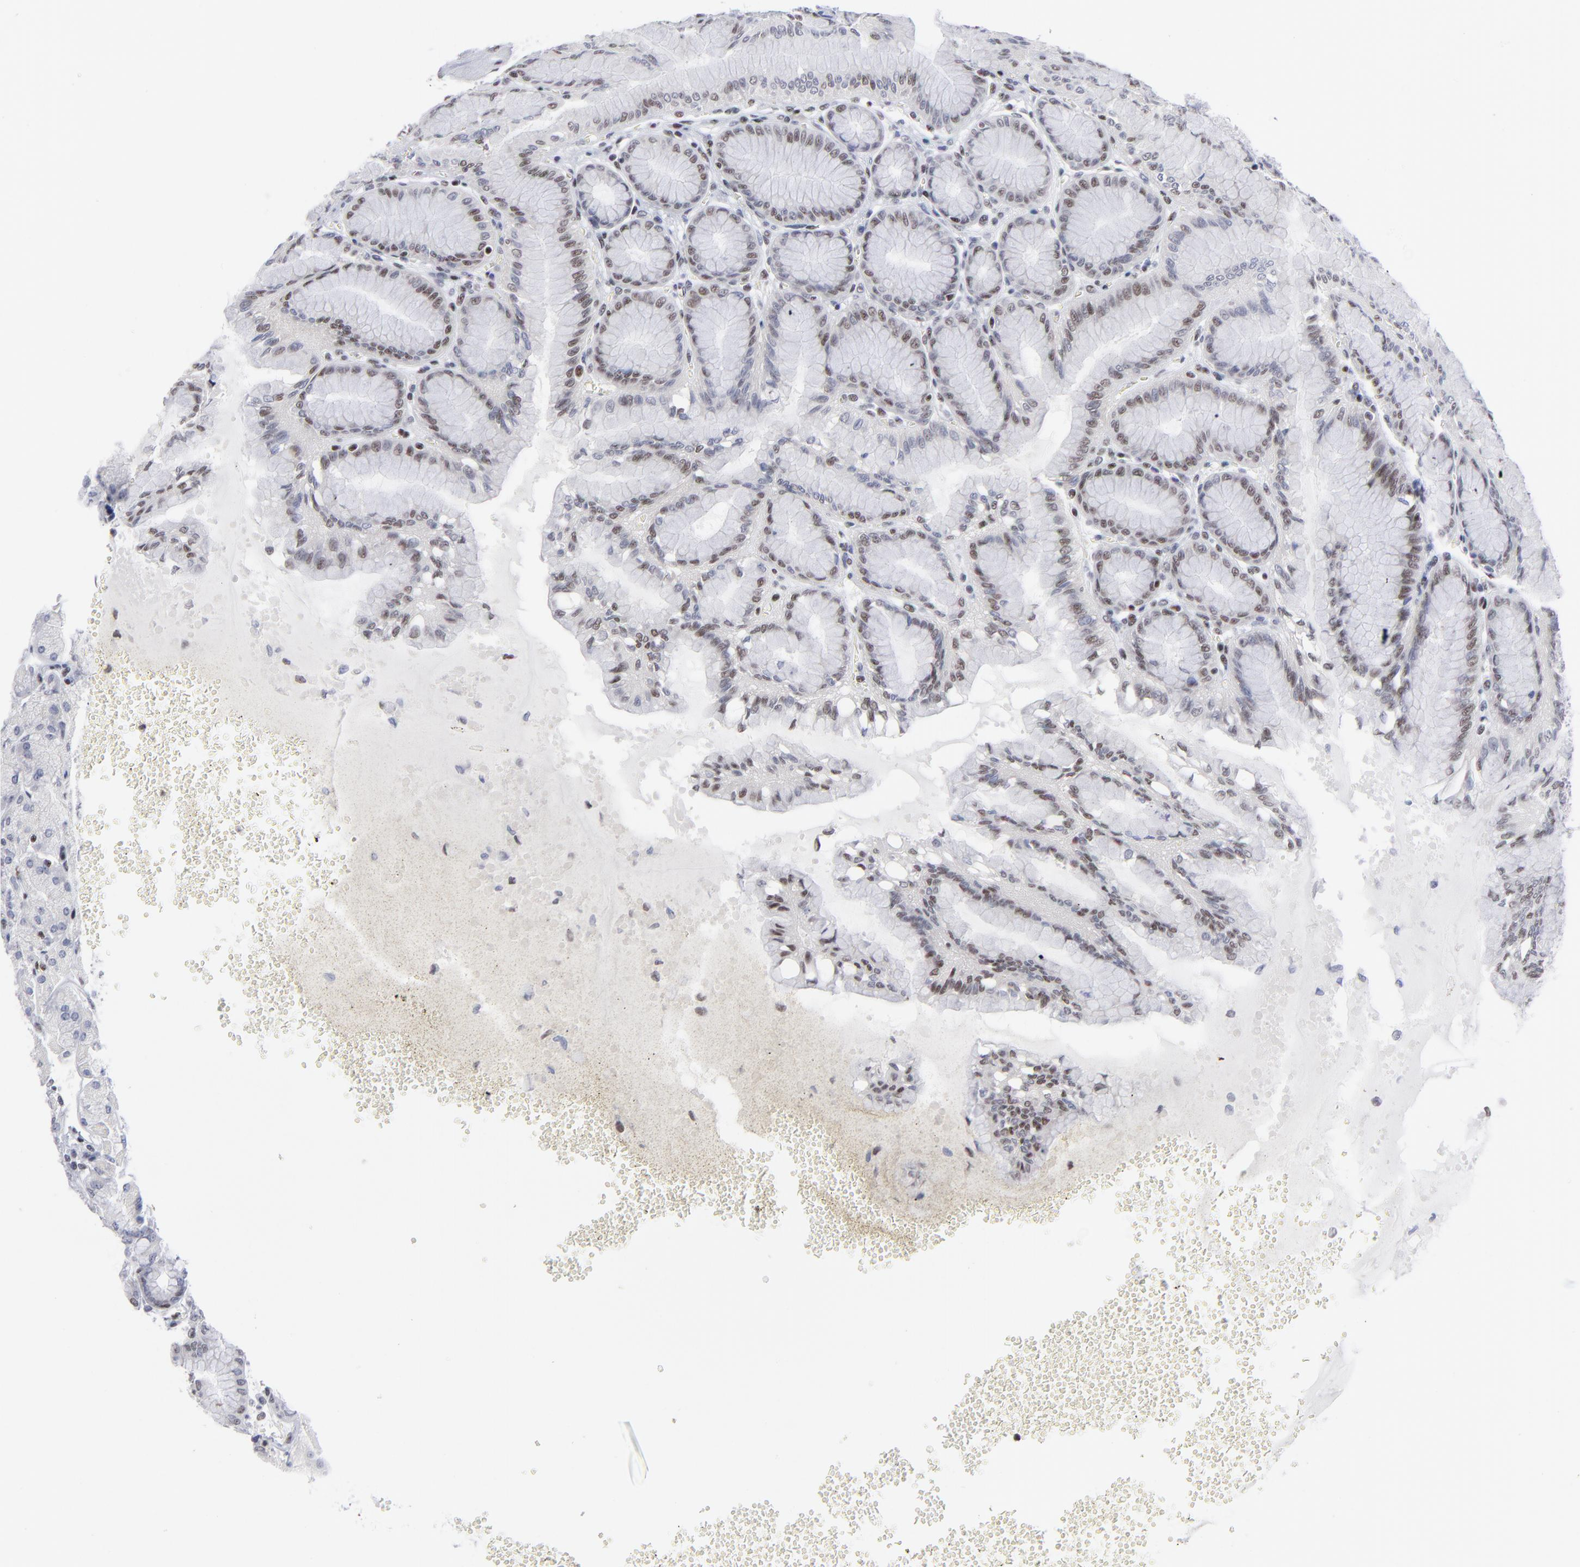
{"staining": {"intensity": "weak", "quantity": "25%-75%", "location": "nuclear"}, "tissue": "stomach", "cell_type": "Glandular cells", "image_type": "normal", "snomed": [{"axis": "morphology", "description": "Normal tissue, NOS"}, {"axis": "topography", "description": "Stomach"}, {"axis": "topography", "description": "Stomach, lower"}], "caption": "DAB immunohistochemical staining of normal stomach exhibits weak nuclear protein positivity in approximately 25%-75% of glandular cells. Using DAB (3,3'-diaminobenzidine) (brown) and hematoxylin (blue) stains, captured at high magnification using brightfield microscopy.", "gene": "SP2", "patient": {"sex": "male", "age": 76}}